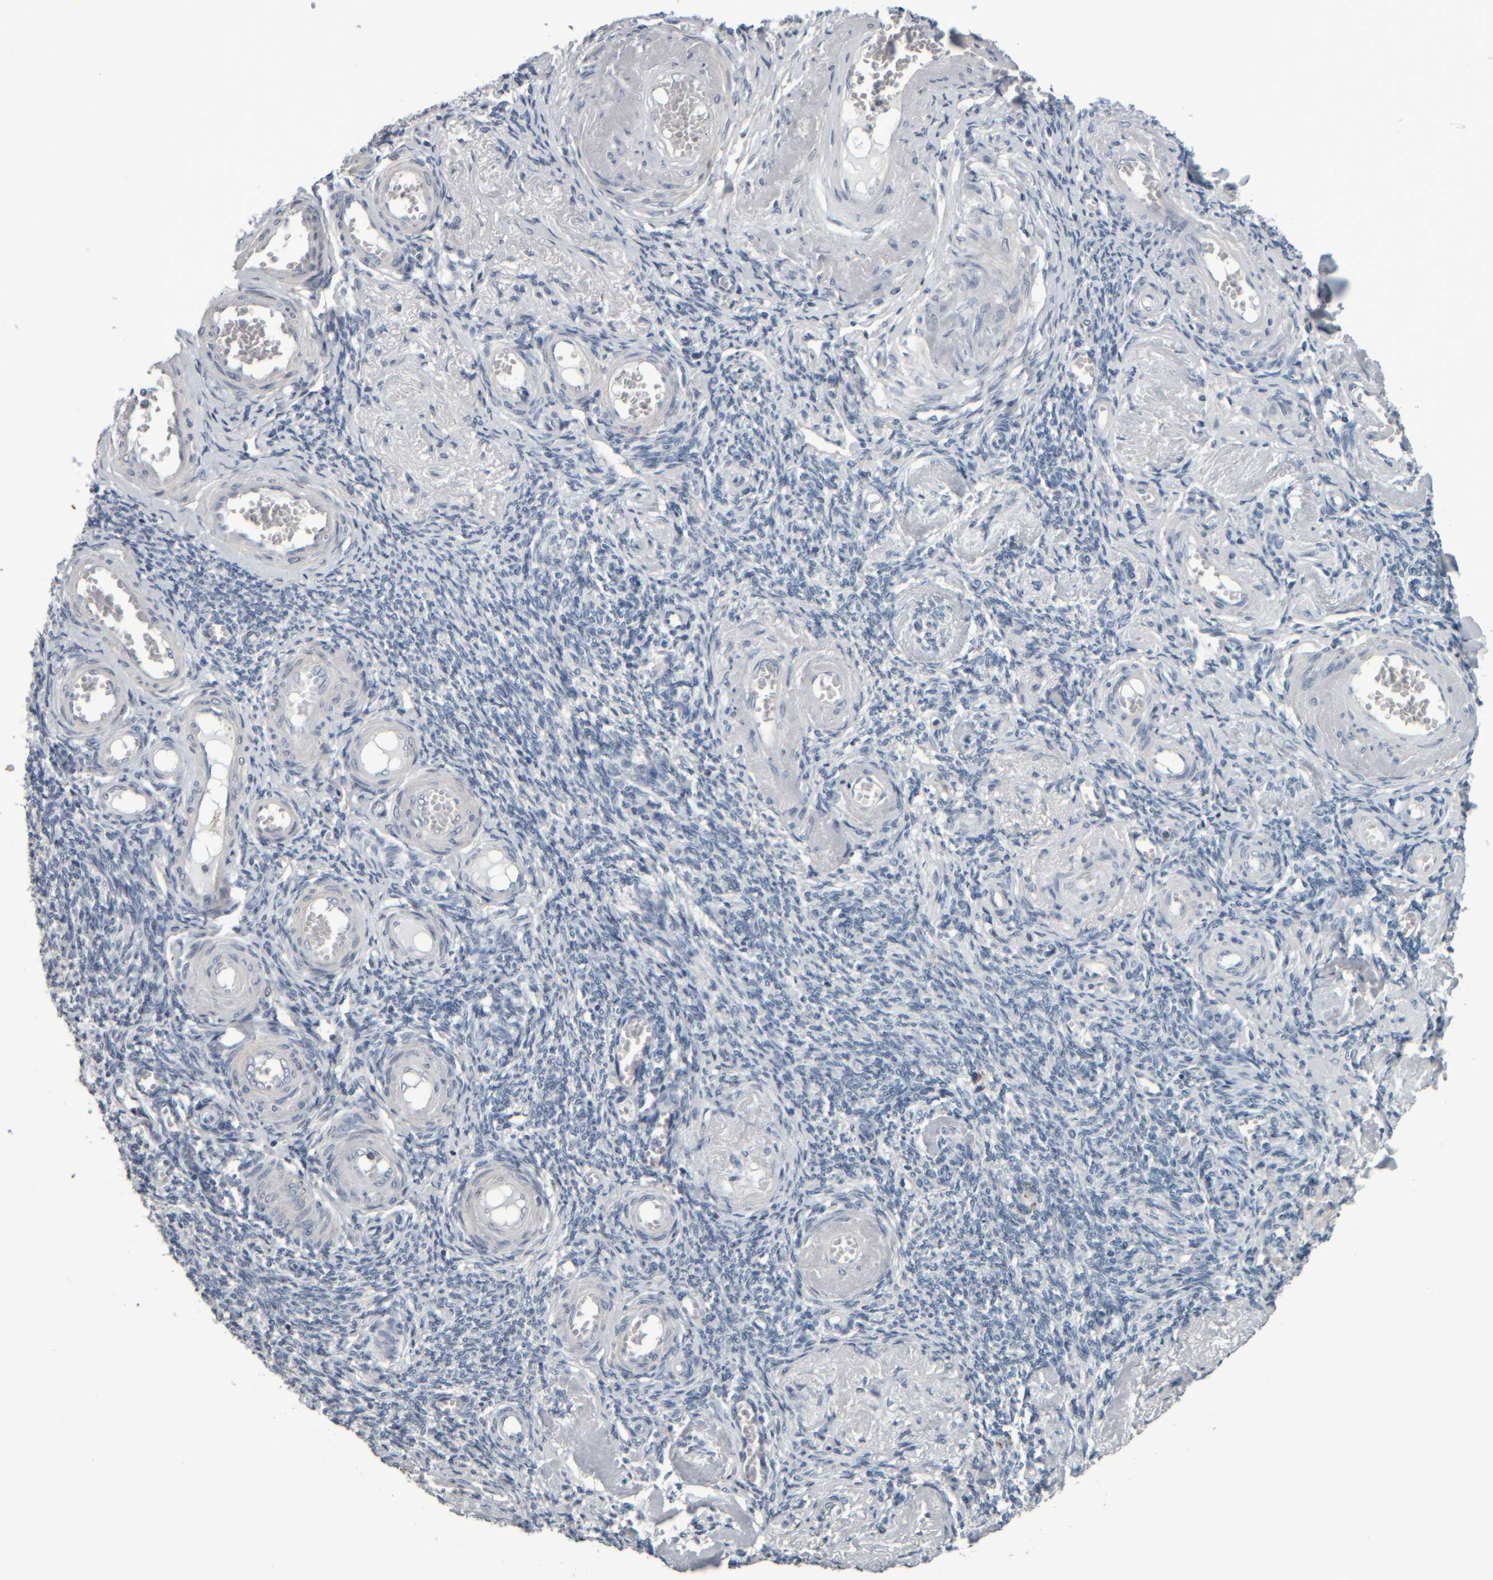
{"staining": {"intensity": "negative", "quantity": "none", "location": "none"}, "tissue": "adipose tissue", "cell_type": "Adipocytes", "image_type": "normal", "snomed": [{"axis": "morphology", "description": "Normal tissue, NOS"}, {"axis": "topography", "description": "Vascular tissue"}, {"axis": "topography", "description": "Fallopian tube"}, {"axis": "topography", "description": "Ovary"}], "caption": "DAB (3,3'-diaminobenzidine) immunohistochemical staining of benign adipose tissue exhibits no significant positivity in adipocytes. (Brightfield microscopy of DAB immunohistochemistry at high magnification).", "gene": "CAVIN4", "patient": {"sex": "female", "age": 67}}